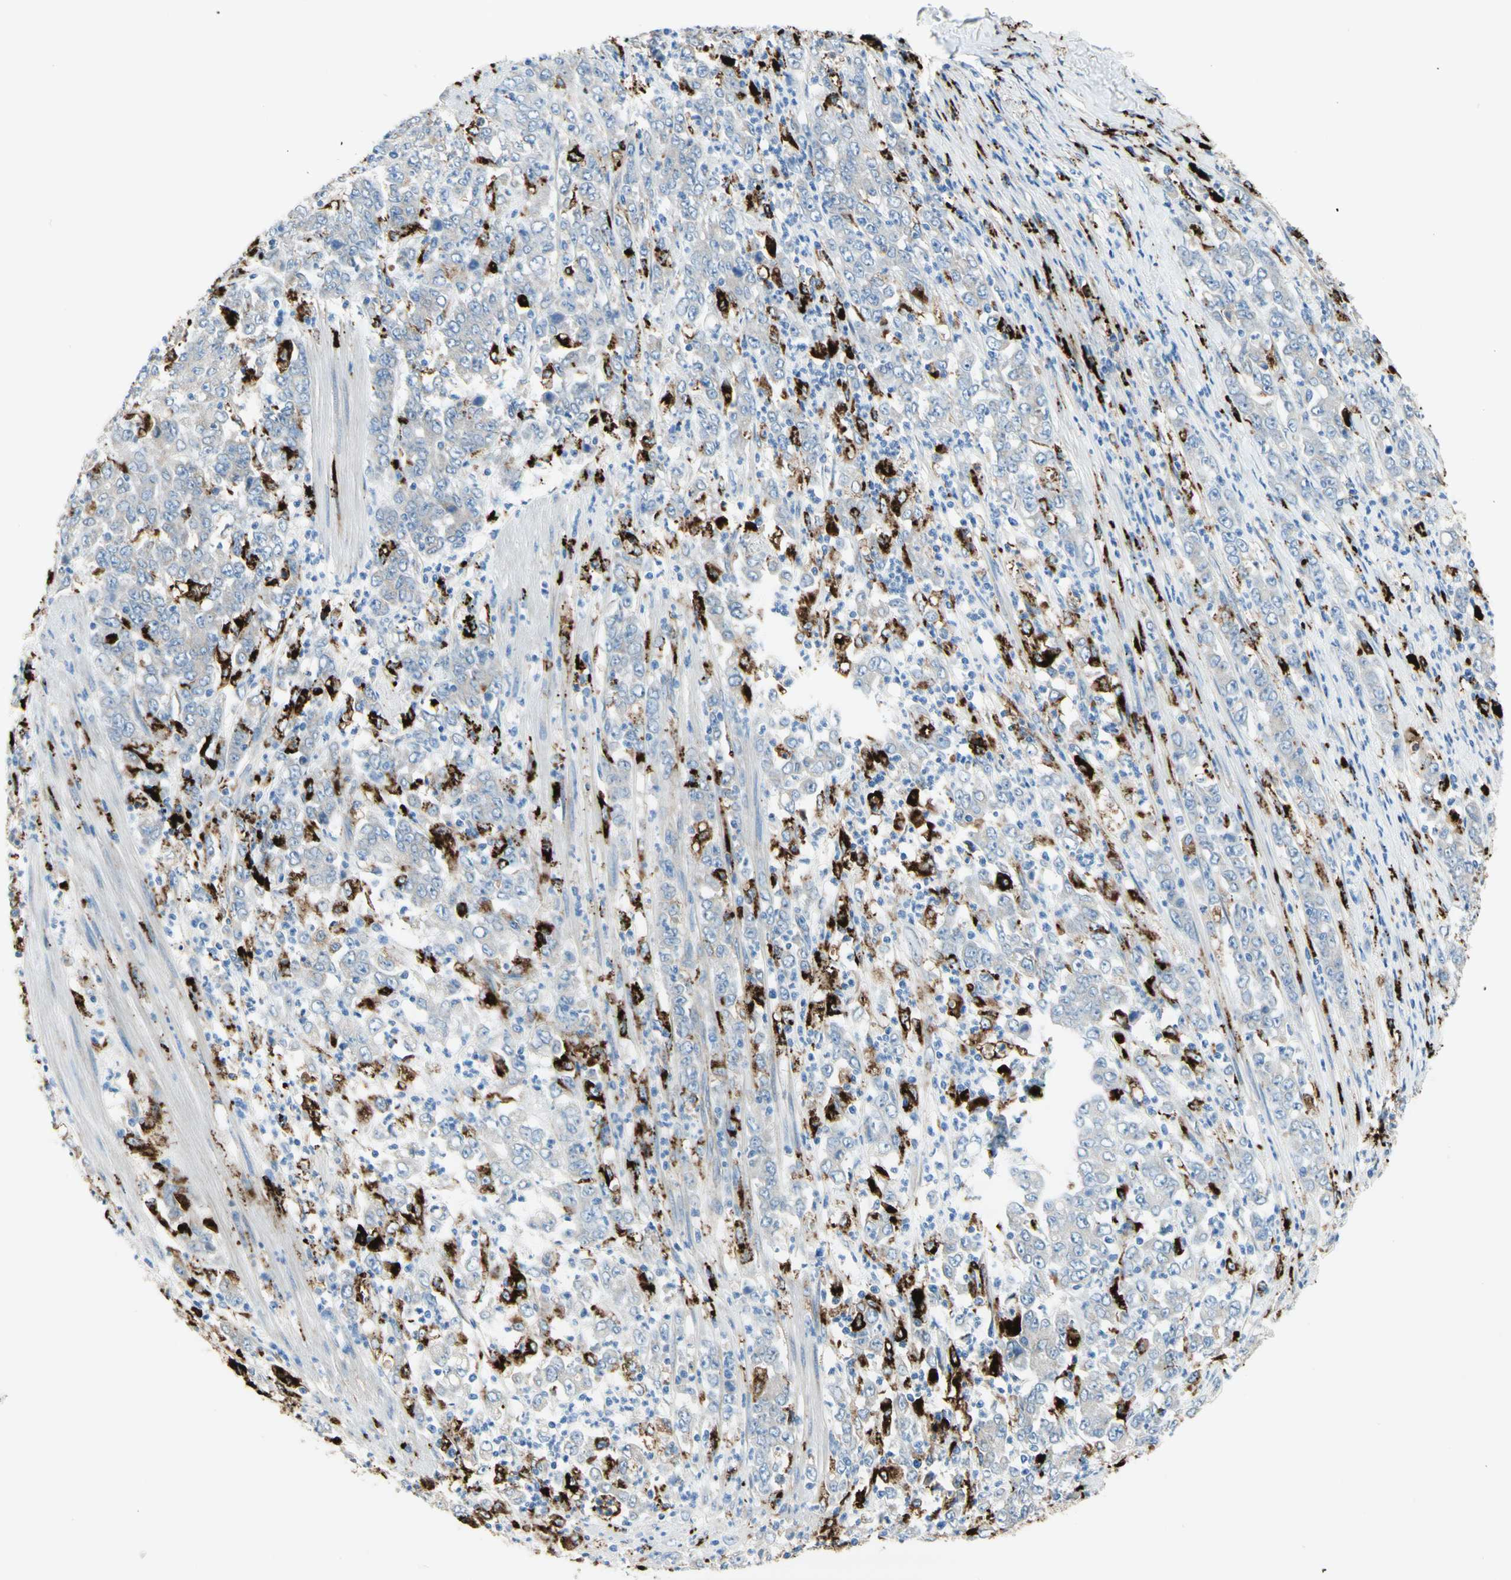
{"staining": {"intensity": "negative", "quantity": "none", "location": "none"}, "tissue": "stomach cancer", "cell_type": "Tumor cells", "image_type": "cancer", "snomed": [{"axis": "morphology", "description": "Adenocarcinoma, NOS"}, {"axis": "topography", "description": "Stomach, lower"}], "caption": "Tumor cells show no significant expression in adenocarcinoma (stomach).", "gene": "URB2", "patient": {"sex": "female", "age": 71}}